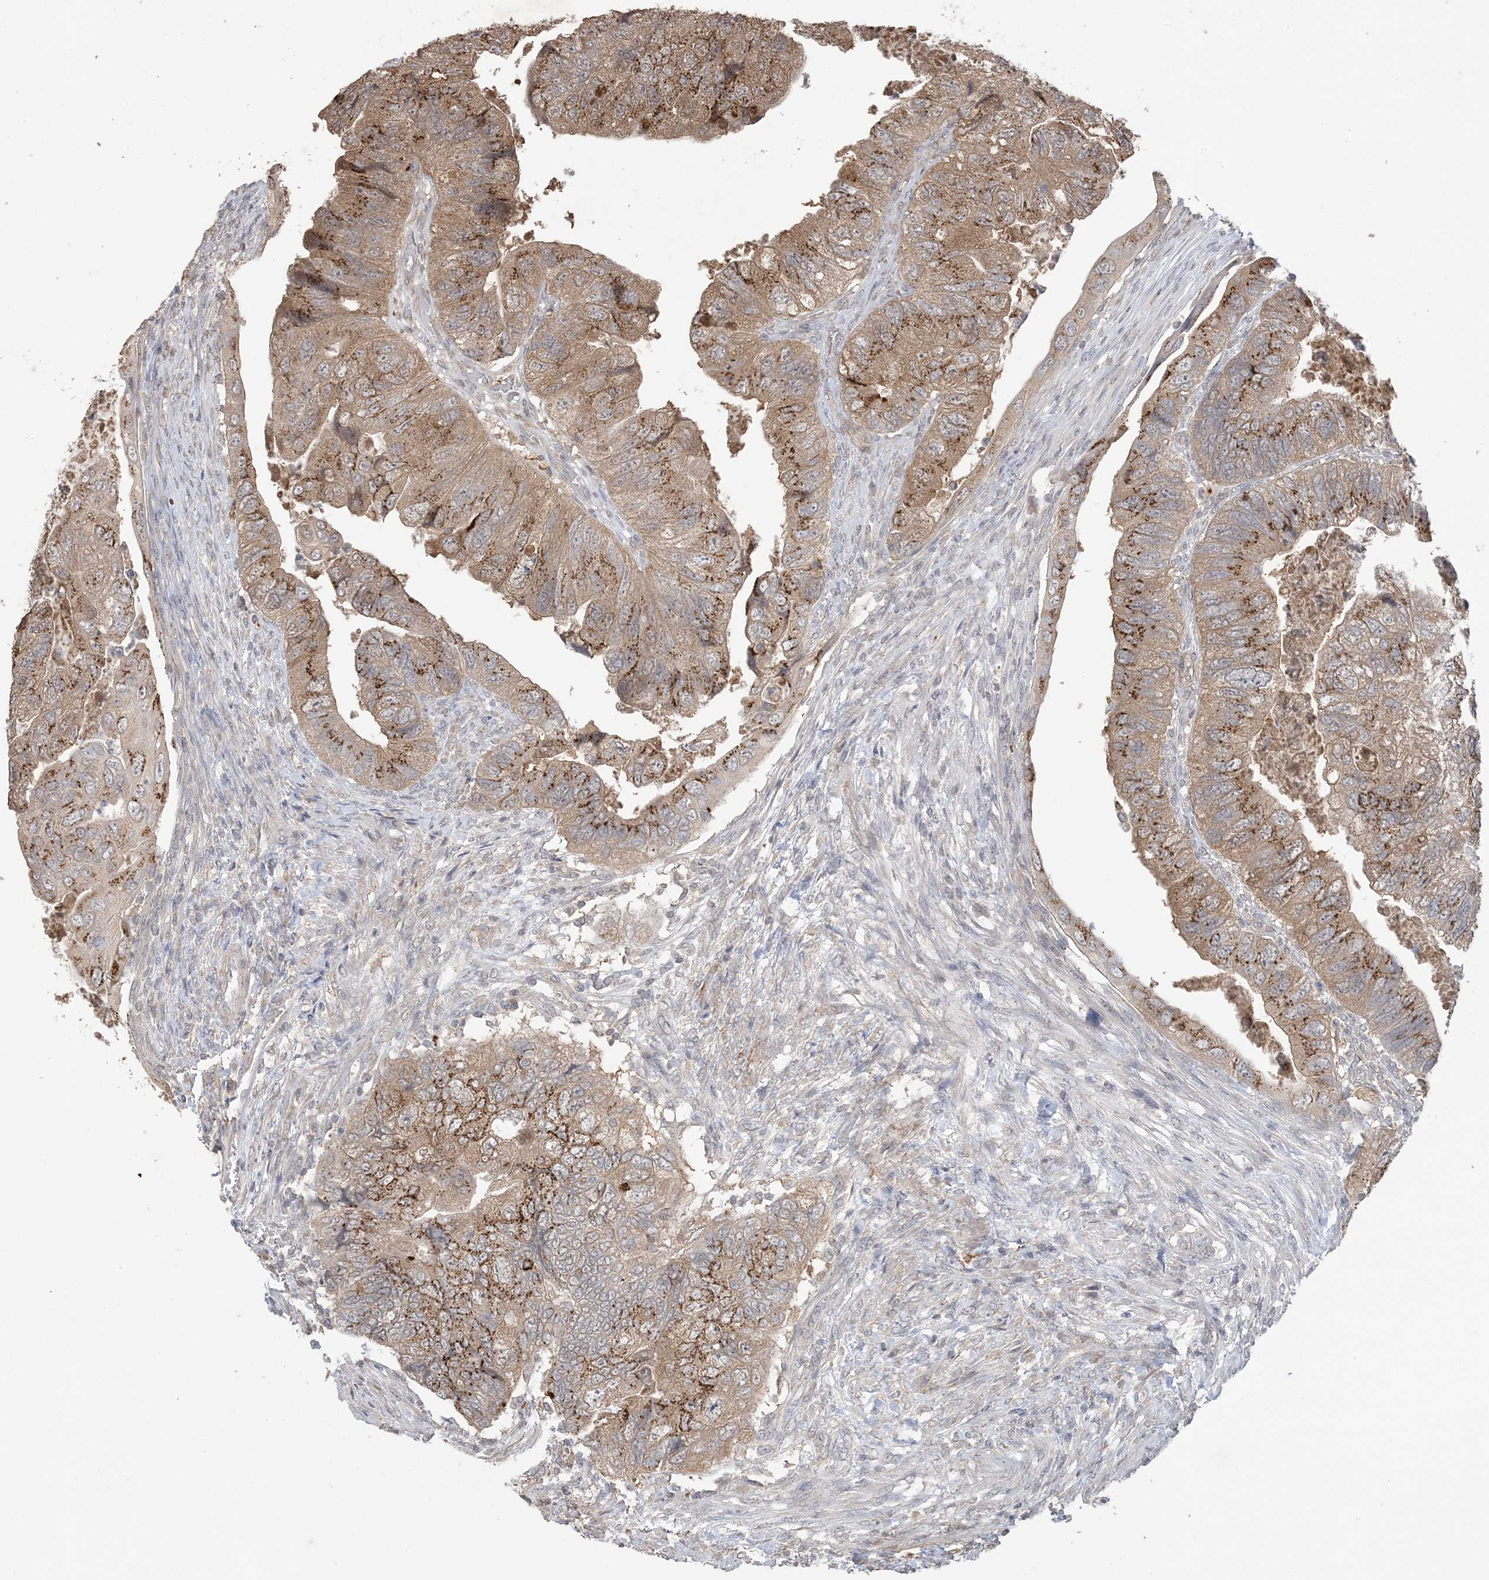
{"staining": {"intensity": "moderate", "quantity": ">75%", "location": "cytoplasmic/membranous"}, "tissue": "colorectal cancer", "cell_type": "Tumor cells", "image_type": "cancer", "snomed": [{"axis": "morphology", "description": "Adenocarcinoma, NOS"}, {"axis": "topography", "description": "Rectum"}], "caption": "Colorectal cancer stained with a protein marker shows moderate staining in tumor cells.", "gene": "XRN1", "patient": {"sex": "male", "age": 63}}